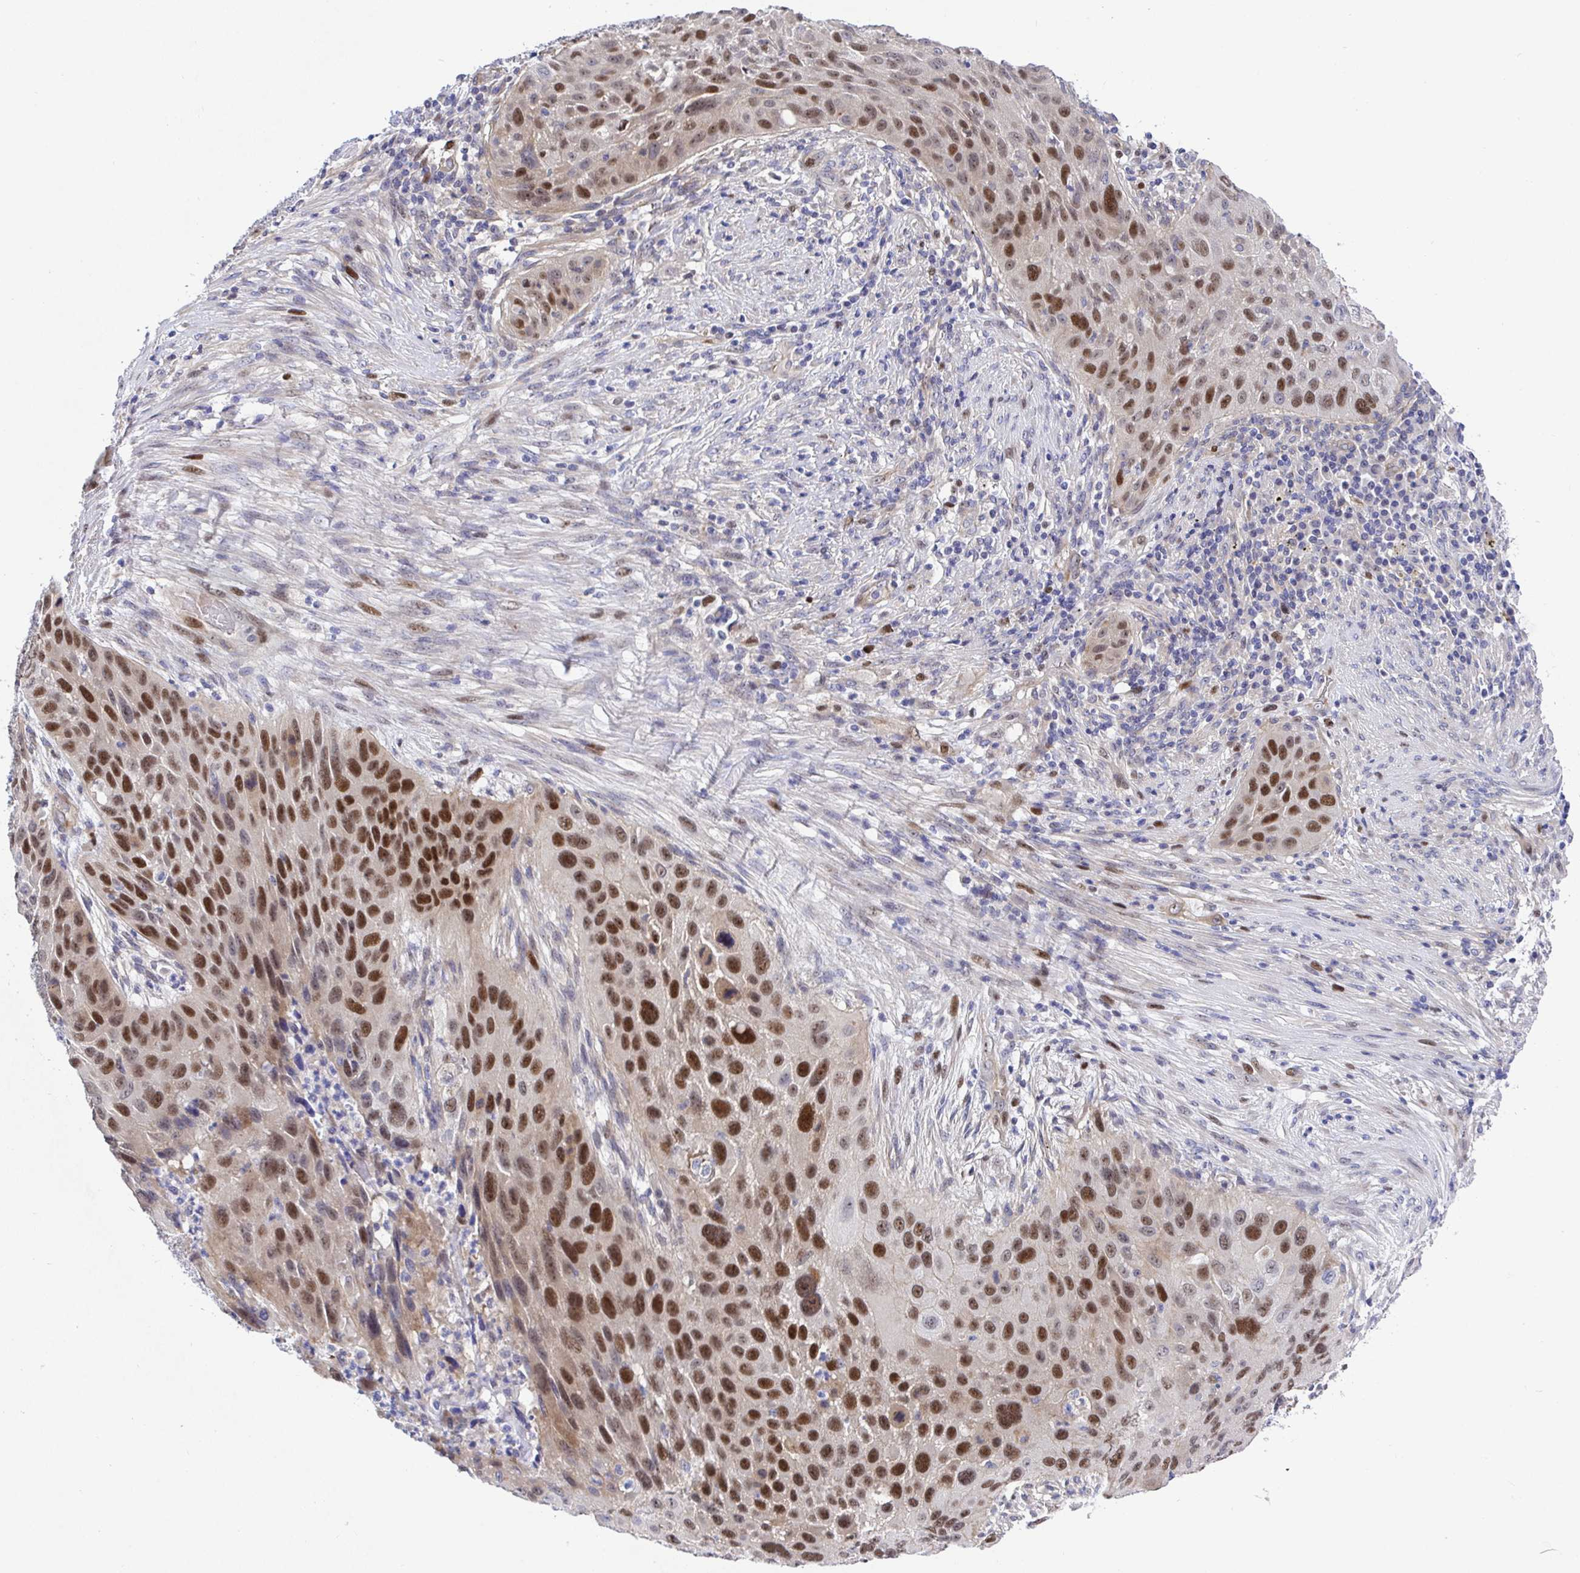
{"staining": {"intensity": "strong", "quantity": ">75%", "location": "nuclear"}, "tissue": "lung cancer", "cell_type": "Tumor cells", "image_type": "cancer", "snomed": [{"axis": "morphology", "description": "Squamous cell carcinoma, NOS"}, {"axis": "topography", "description": "Lung"}], "caption": "About >75% of tumor cells in lung cancer (squamous cell carcinoma) display strong nuclear protein positivity as visualized by brown immunohistochemical staining.", "gene": "TIMELESS", "patient": {"sex": "male", "age": 63}}